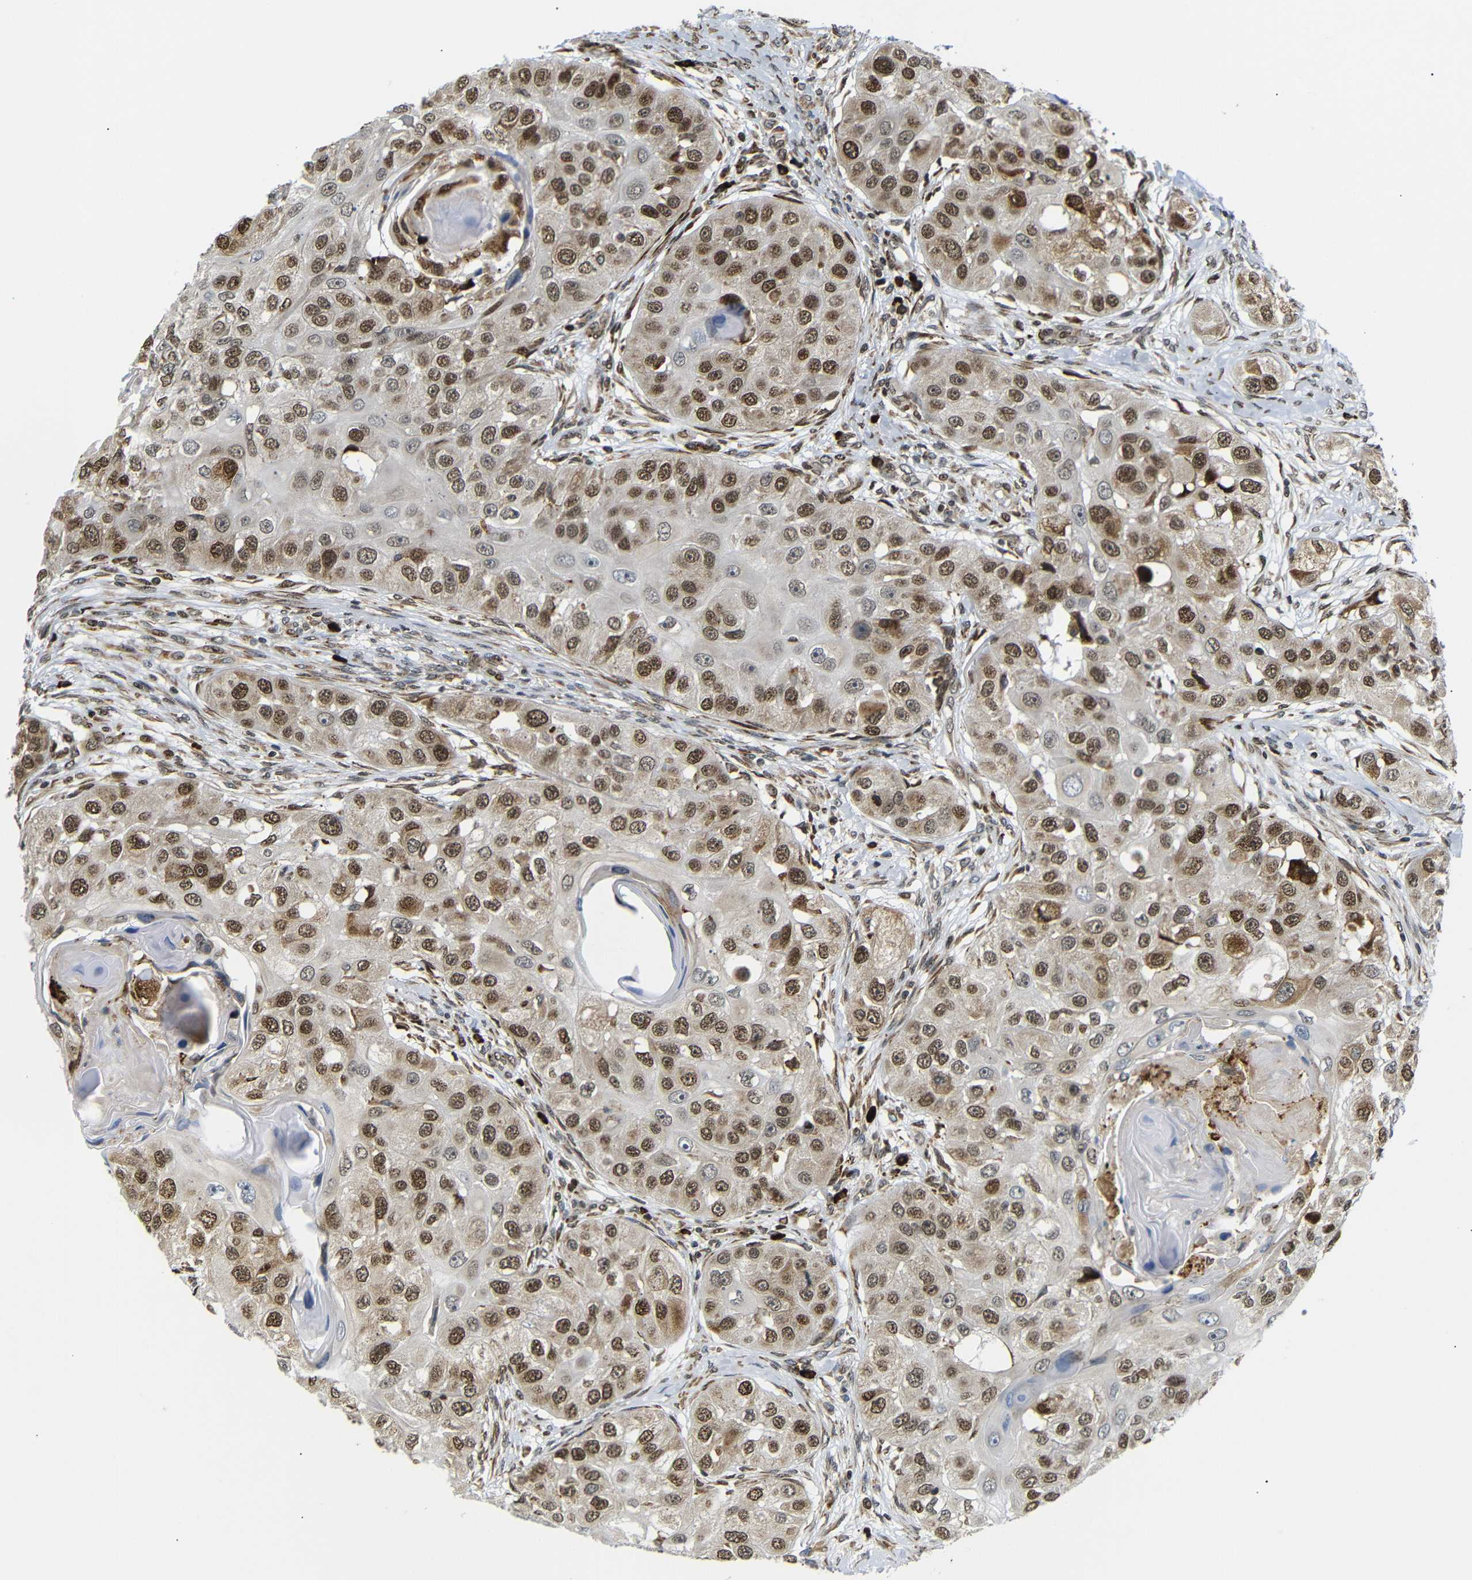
{"staining": {"intensity": "strong", "quantity": ">75%", "location": "cytoplasmic/membranous,nuclear"}, "tissue": "head and neck cancer", "cell_type": "Tumor cells", "image_type": "cancer", "snomed": [{"axis": "morphology", "description": "Normal tissue, NOS"}, {"axis": "morphology", "description": "Squamous cell carcinoma, NOS"}, {"axis": "topography", "description": "Skeletal muscle"}, {"axis": "topography", "description": "Head-Neck"}], "caption": "Immunohistochemistry histopathology image of head and neck cancer stained for a protein (brown), which displays high levels of strong cytoplasmic/membranous and nuclear positivity in about >75% of tumor cells.", "gene": "SPCS2", "patient": {"sex": "male", "age": 51}}